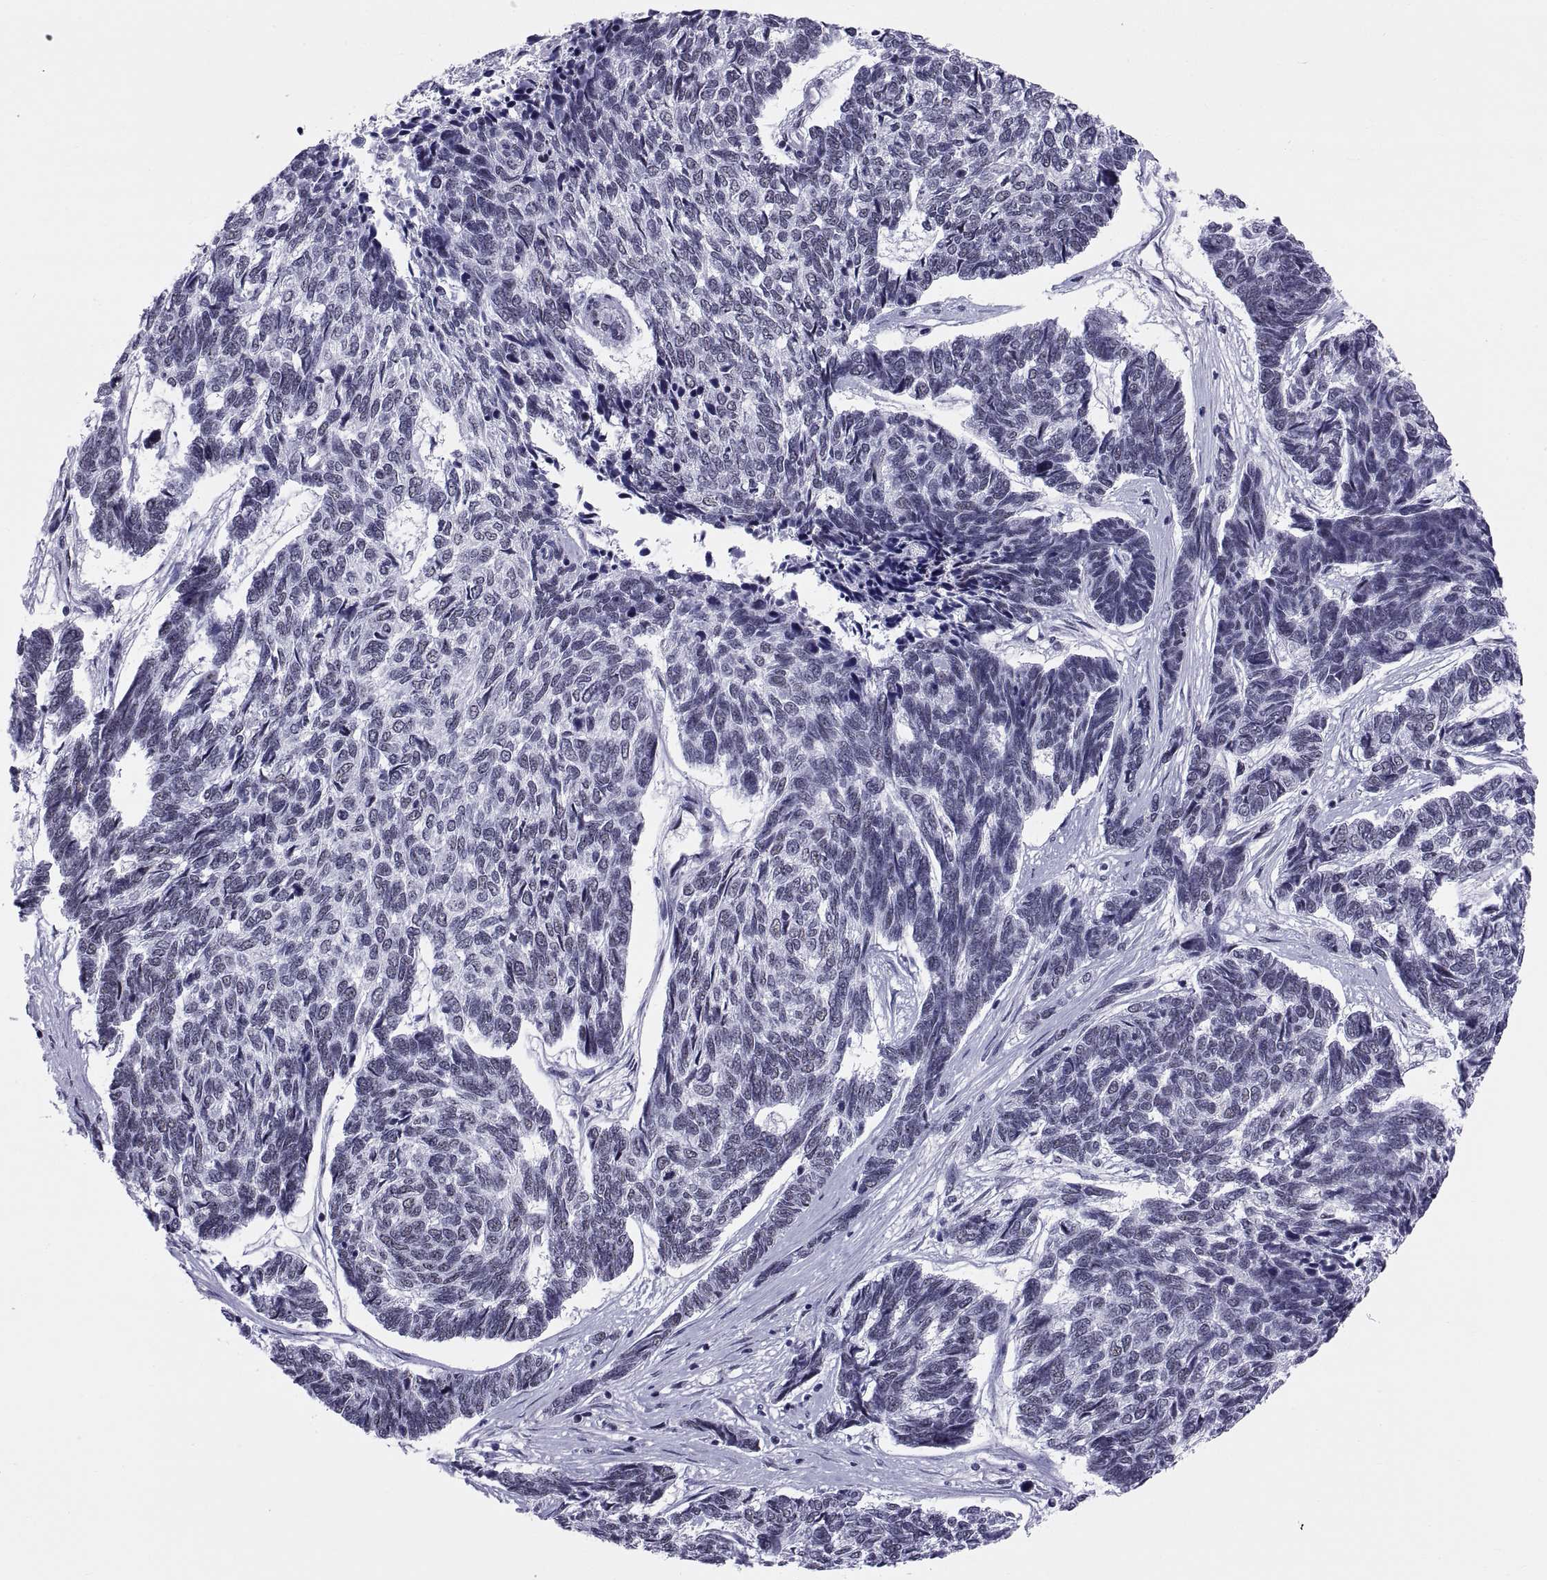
{"staining": {"intensity": "negative", "quantity": "none", "location": "none"}, "tissue": "skin cancer", "cell_type": "Tumor cells", "image_type": "cancer", "snomed": [{"axis": "morphology", "description": "Basal cell carcinoma"}, {"axis": "topography", "description": "Skin"}], "caption": "Tumor cells are negative for brown protein staining in skin cancer.", "gene": "NEUROD6", "patient": {"sex": "female", "age": 65}}